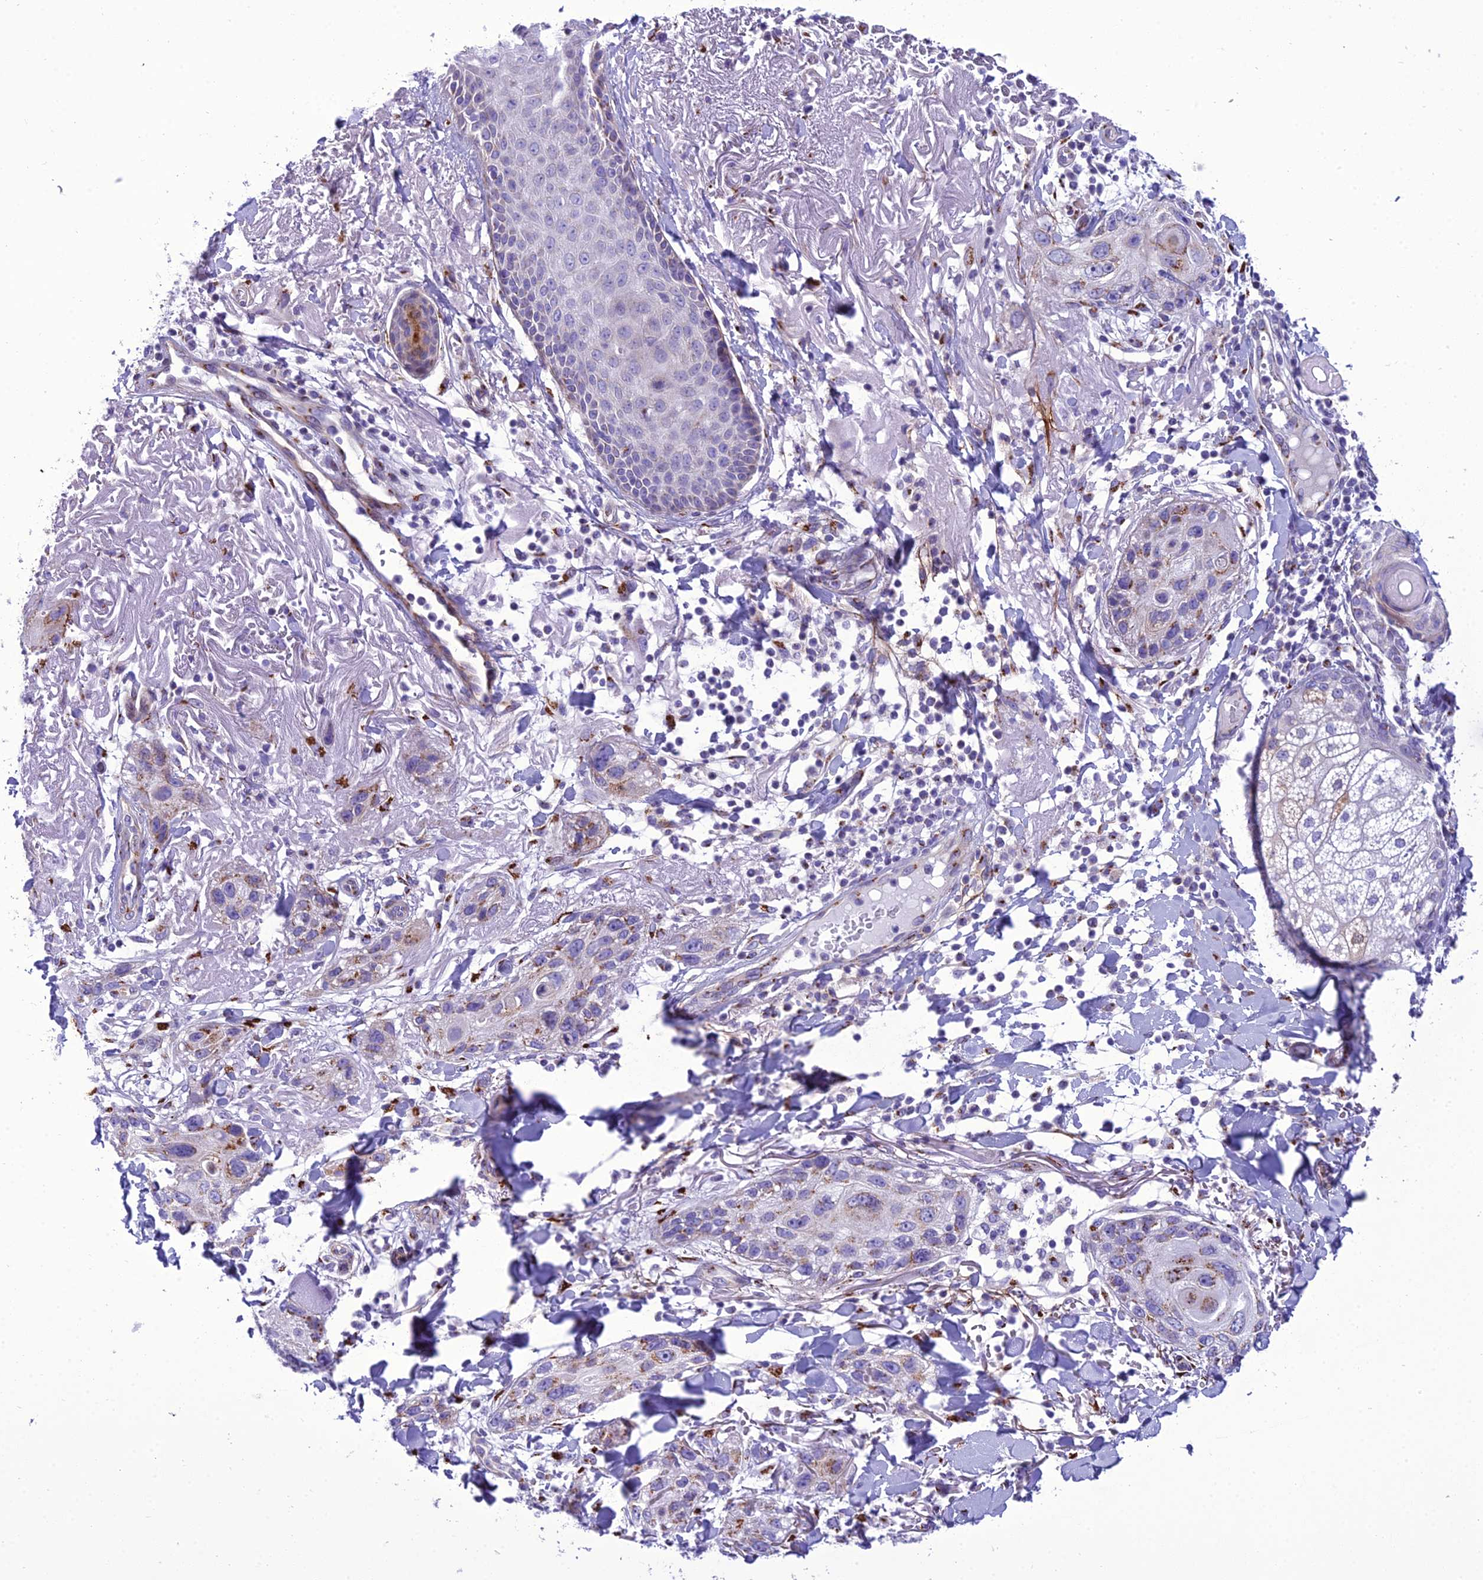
{"staining": {"intensity": "moderate", "quantity": "25%-75%", "location": "cytoplasmic/membranous"}, "tissue": "skin cancer", "cell_type": "Tumor cells", "image_type": "cancer", "snomed": [{"axis": "morphology", "description": "Normal tissue, NOS"}, {"axis": "morphology", "description": "Squamous cell carcinoma, NOS"}, {"axis": "topography", "description": "Skin"}], "caption": "Immunohistochemical staining of human skin cancer (squamous cell carcinoma) shows moderate cytoplasmic/membranous protein staining in approximately 25%-75% of tumor cells. Immunohistochemistry (ihc) stains the protein in brown and the nuclei are stained blue.", "gene": "GOLM2", "patient": {"sex": "male", "age": 72}}